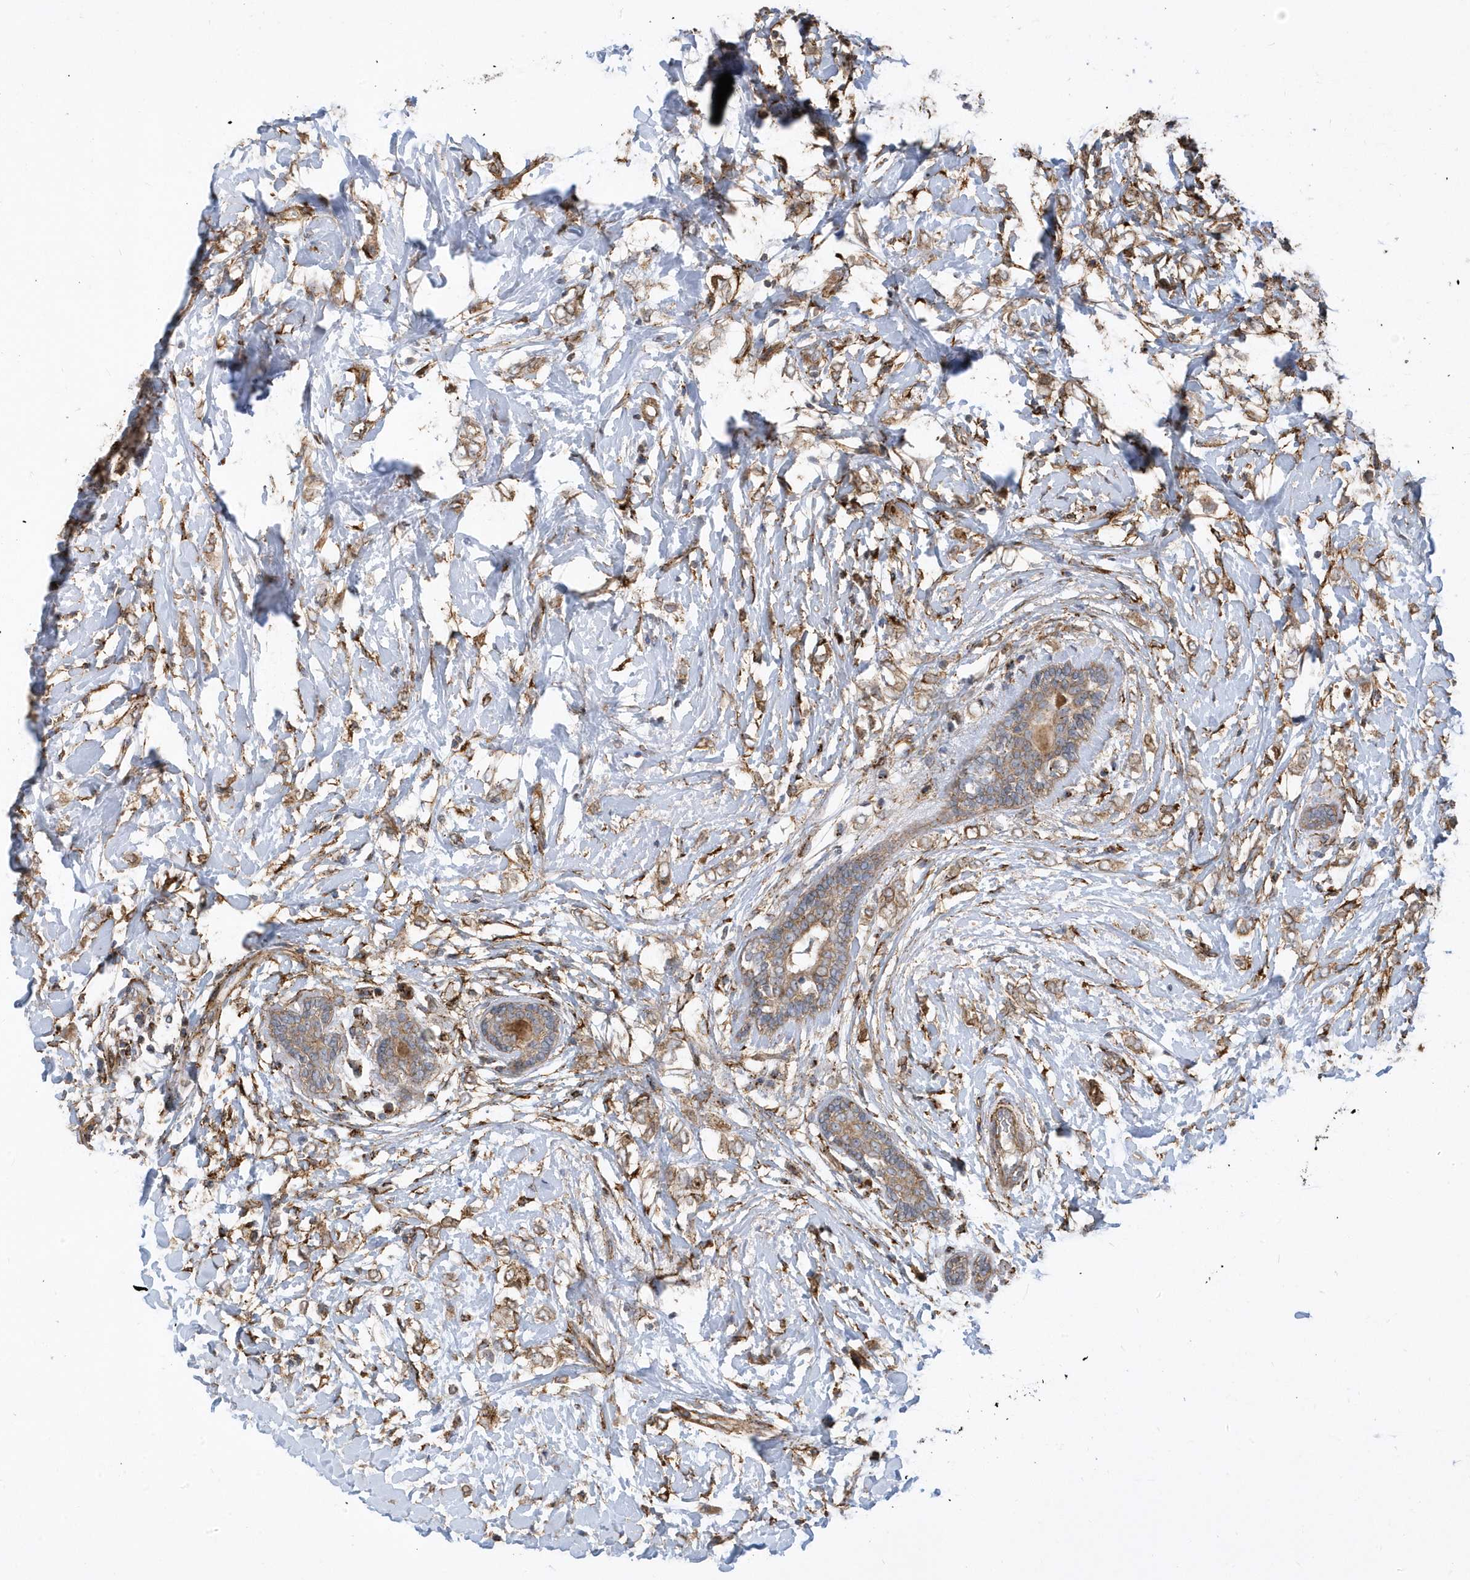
{"staining": {"intensity": "moderate", "quantity": ">75%", "location": "cytoplasmic/membranous"}, "tissue": "breast cancer", "cell_type": "Tumor cells", "image_type": "cancer", "snomed": [{"axis": "morphology", "description": "Normal tissue, NOS"}, {"axis": "morphology", "description": "Lobular carcinoma"}, {"axis": "topography", "description": "Breast"}], "caption": "Protein expression analysis of breast cancer exhibits moderate cytoplasmic/membranous staining in approximately >75% of tumor cells.", "gene": "HRH4", "patient": {"sex": "female", "age": 47}}